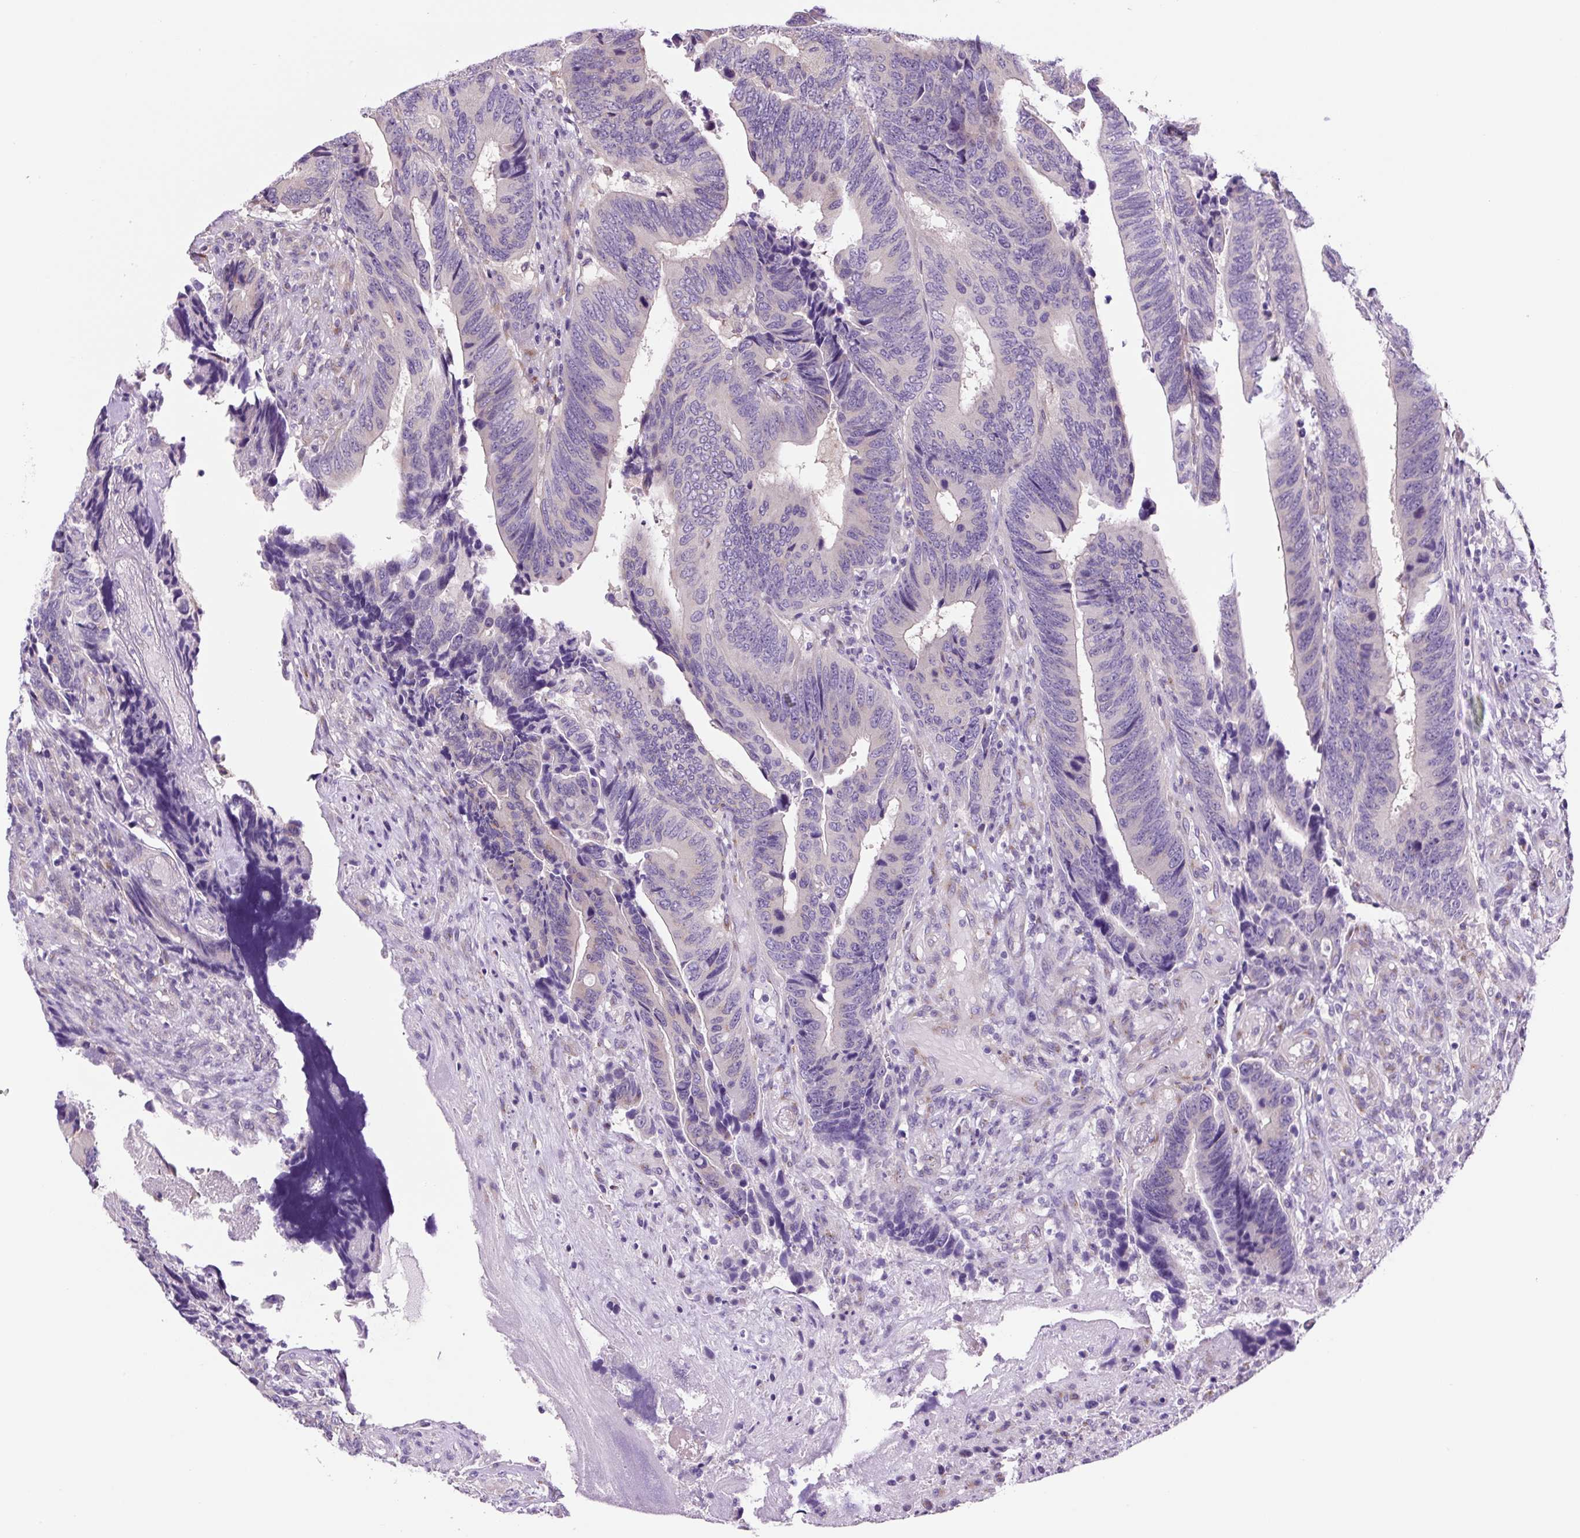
{"staining": {"intensity": "negative", "quantity": "none", "location": "none"}, "tissue": "colorectal cancer", "cell_type": "Tumor cells", "image_type": "cancer", "snomed": [{"axis": "morphology", "description": "Adenocarcinoma, NOS"}, {"axis": "topography", "description": "Colon"}], "caption": "DAB immunohistochemical staining of adenocarcinoma (colorectal) displays no significant expression in tumor cells.", "gene": "GORASP1", "patient": {"sex": "male", "age": 87}}